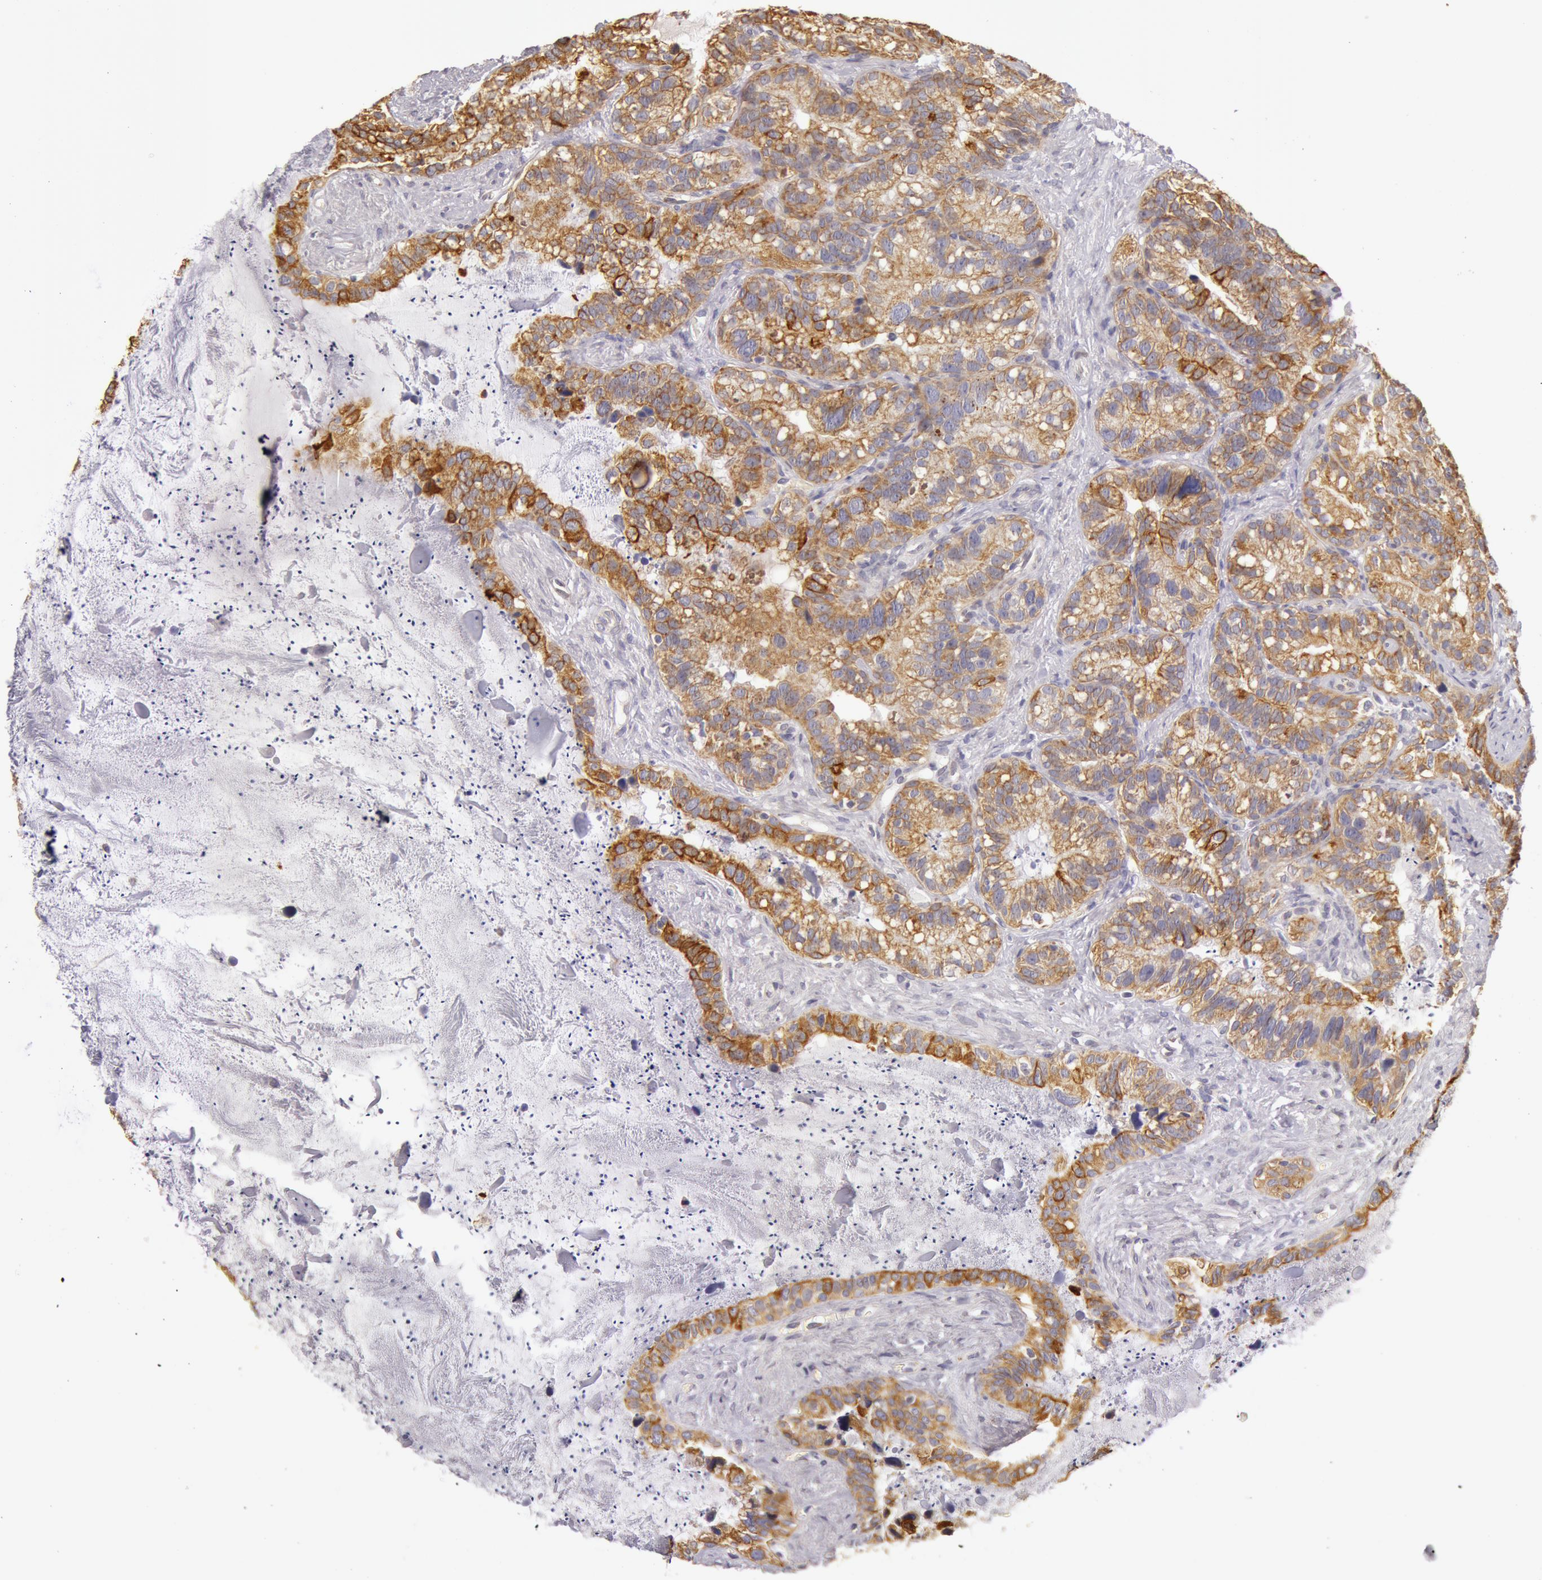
{"staining": {"intensity": "moderate", "quantity": ">75%", "location": "cytoplasmic/membranous"}, "tissue": "seminal vesicle", "cell_type": "Glandular cells", "image_type": "normal", "snomed": [{"axis": "morphology", "description": "Normal tissue, NOS"}, {"axis": "topography", "description": "Seminal veicle"}], "caption": "Seminal vesicle was stained to show a protein in brown. There is medium levels of moderate cytoplasmic/membranous expression in approximately >75% of glandular cells. Using DAB (brown) and hematoxylin (blue) stains, captured at high magnification using brightfield microscopy.", "gene": "KRT18", "patient": {"sex": "male", "age": 63}}